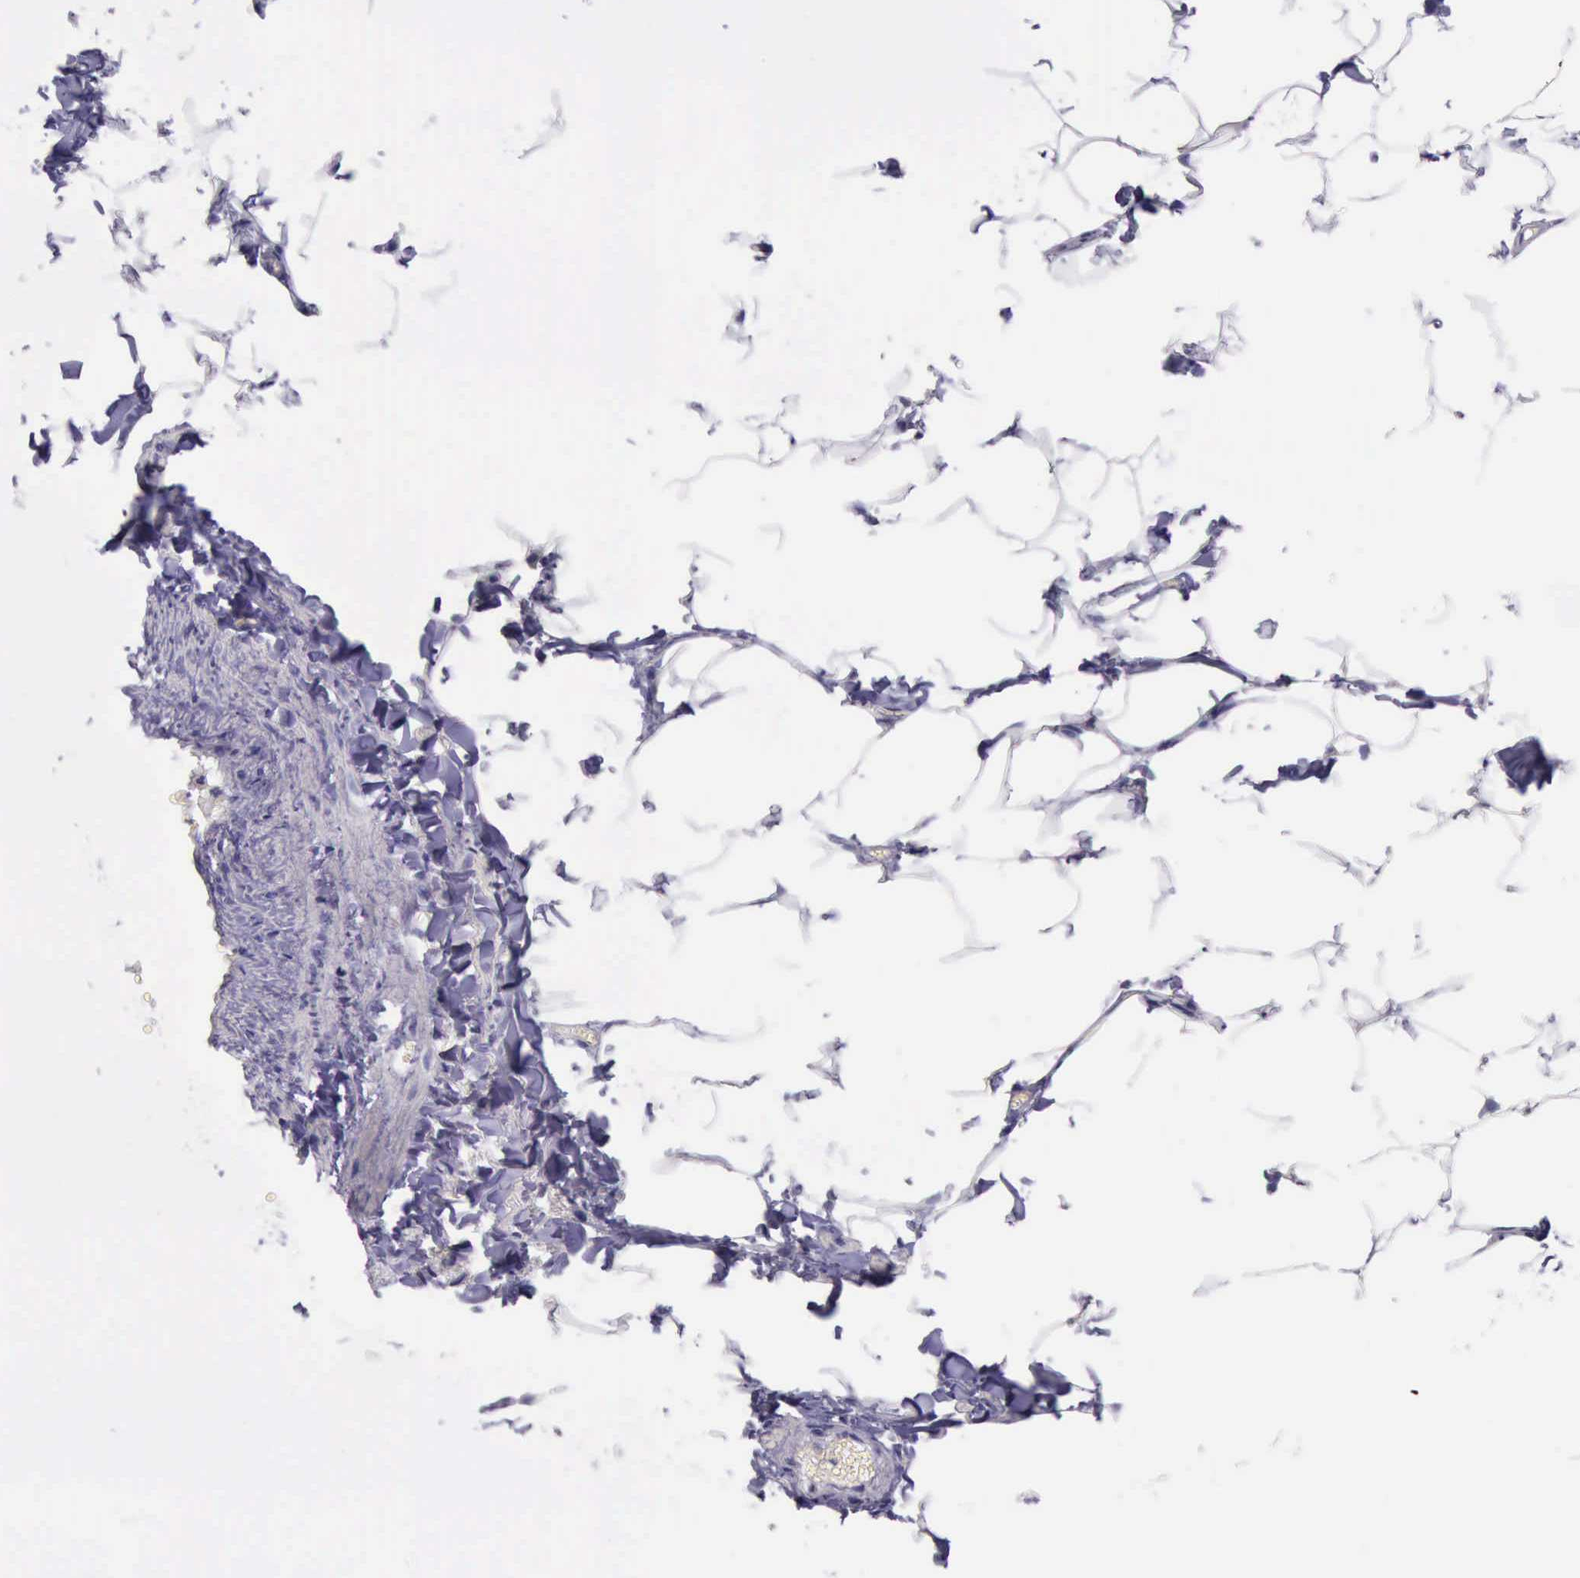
{"staining": {"intensity": "negative", "quantity": "none", "location": "none"}, "tissue": "adipose tissue", "cell_type": "Adipocytes", "image_type": "normal", "snomed": [{"axis": "morphology", "description": "Normal tissue, NOS"}, {"axis": "topography", "description": "Vascular tissue"}], "caption": "IHC micrograph of unremarkable human adipose tissue stained for a protein (brown), which reveals no expression in adipocytes.", "gene": "BTK", "patient": {"sex": "male", "age": 41}}